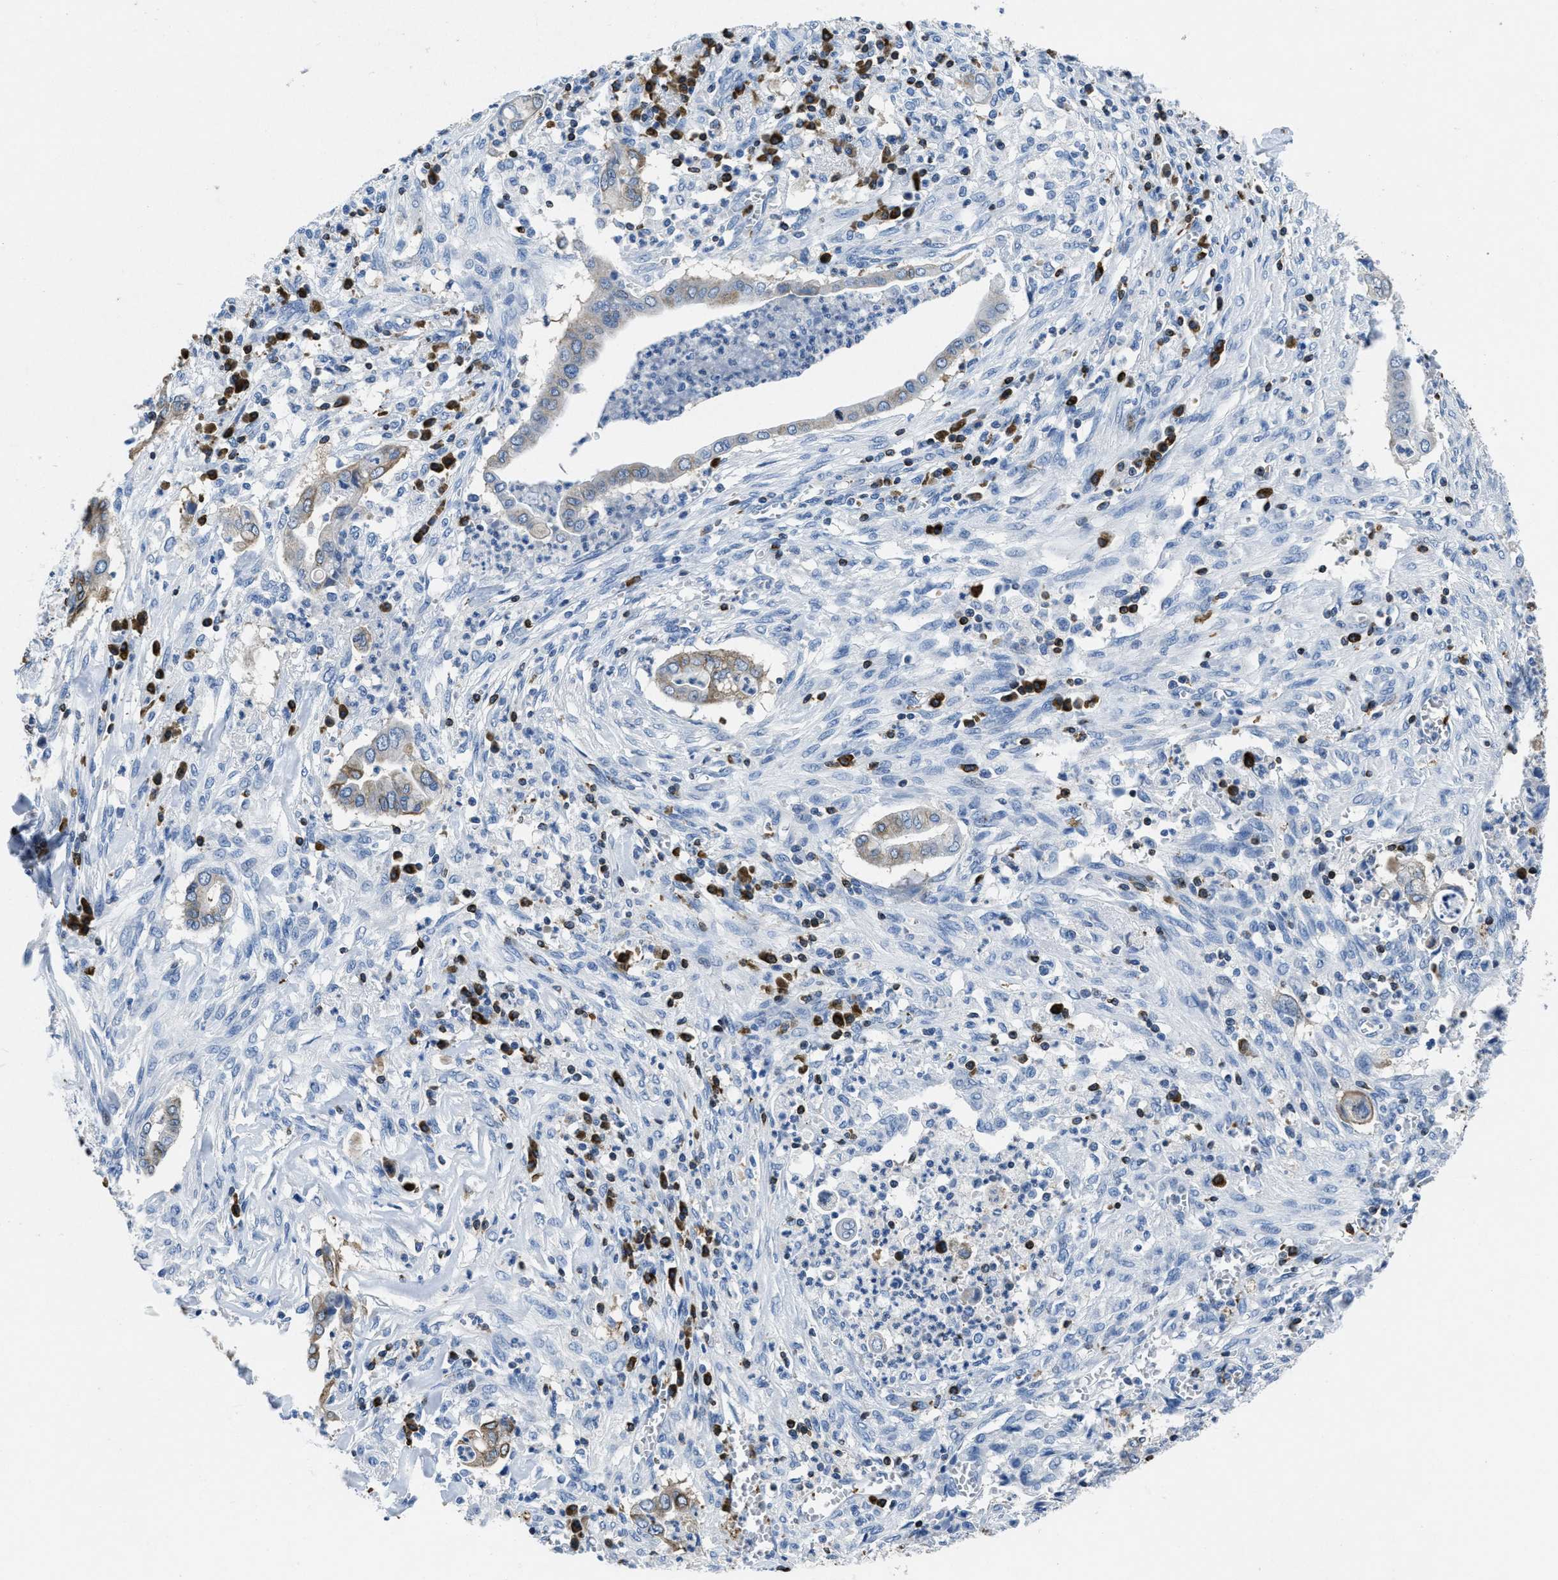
{"staining": {"intensity": "weak", "quantity": "25%-75%", "location": "cytoplasmic/membranous"}, "tissue": "cervical cancer", "cell_type": "Tumor cells", "image_type": "cancer", "snomed": [{"axis": "morphology", "description": "Adenocarcinoma, NOS"}, {"axis": "topography", "description": "Cervix"}], "caption": "Weak cytoplasmic/membranous staining is seen in about 25%-75% of tumor cells in adenocarcinoma (cervical).", "gene": "ITGA3", "patient": {"sex": "female", "age": 44}}